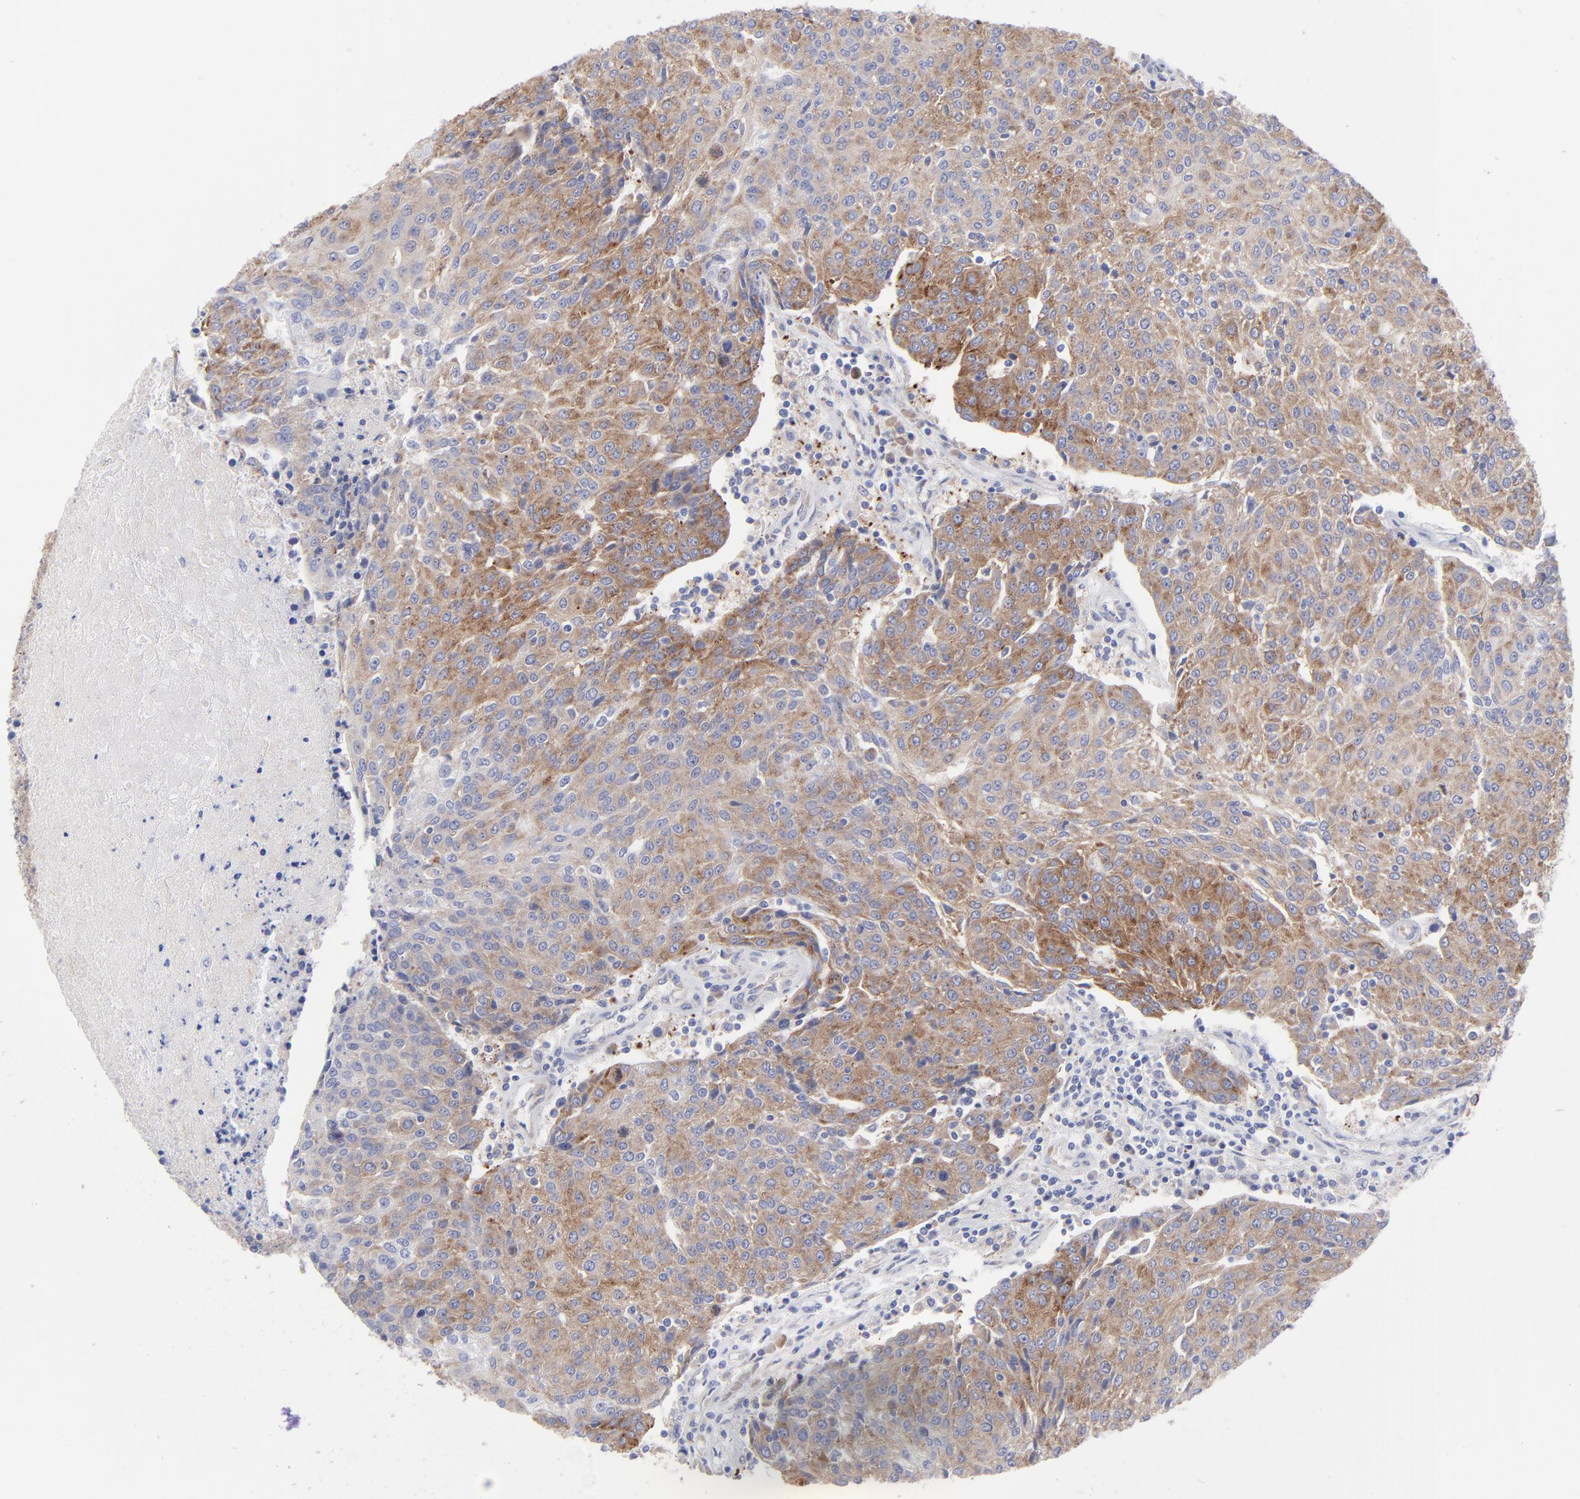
{"staining": {"intensity": "moderate", "quantity": ">75%", "location": "cytoplasmic/membranous"}, "tissue": "urothelial cancer", "cell_type": "Tumor cells", "image_type": "cancer", "snomed": [{"axis": "morphology", "description": "Urothelial carcinoma, High grade"}, {"axis": "topography", "description": "Urinary bladder"}], "caption": "Immunohistochemical staining of urothelial cancer demonstrates moderate cytoplasmic/membranous protein positivity in approximately >75% of tumor cells.", "gene": "EIF2AK2", "patient": {"sex": "female", "age": 85}}